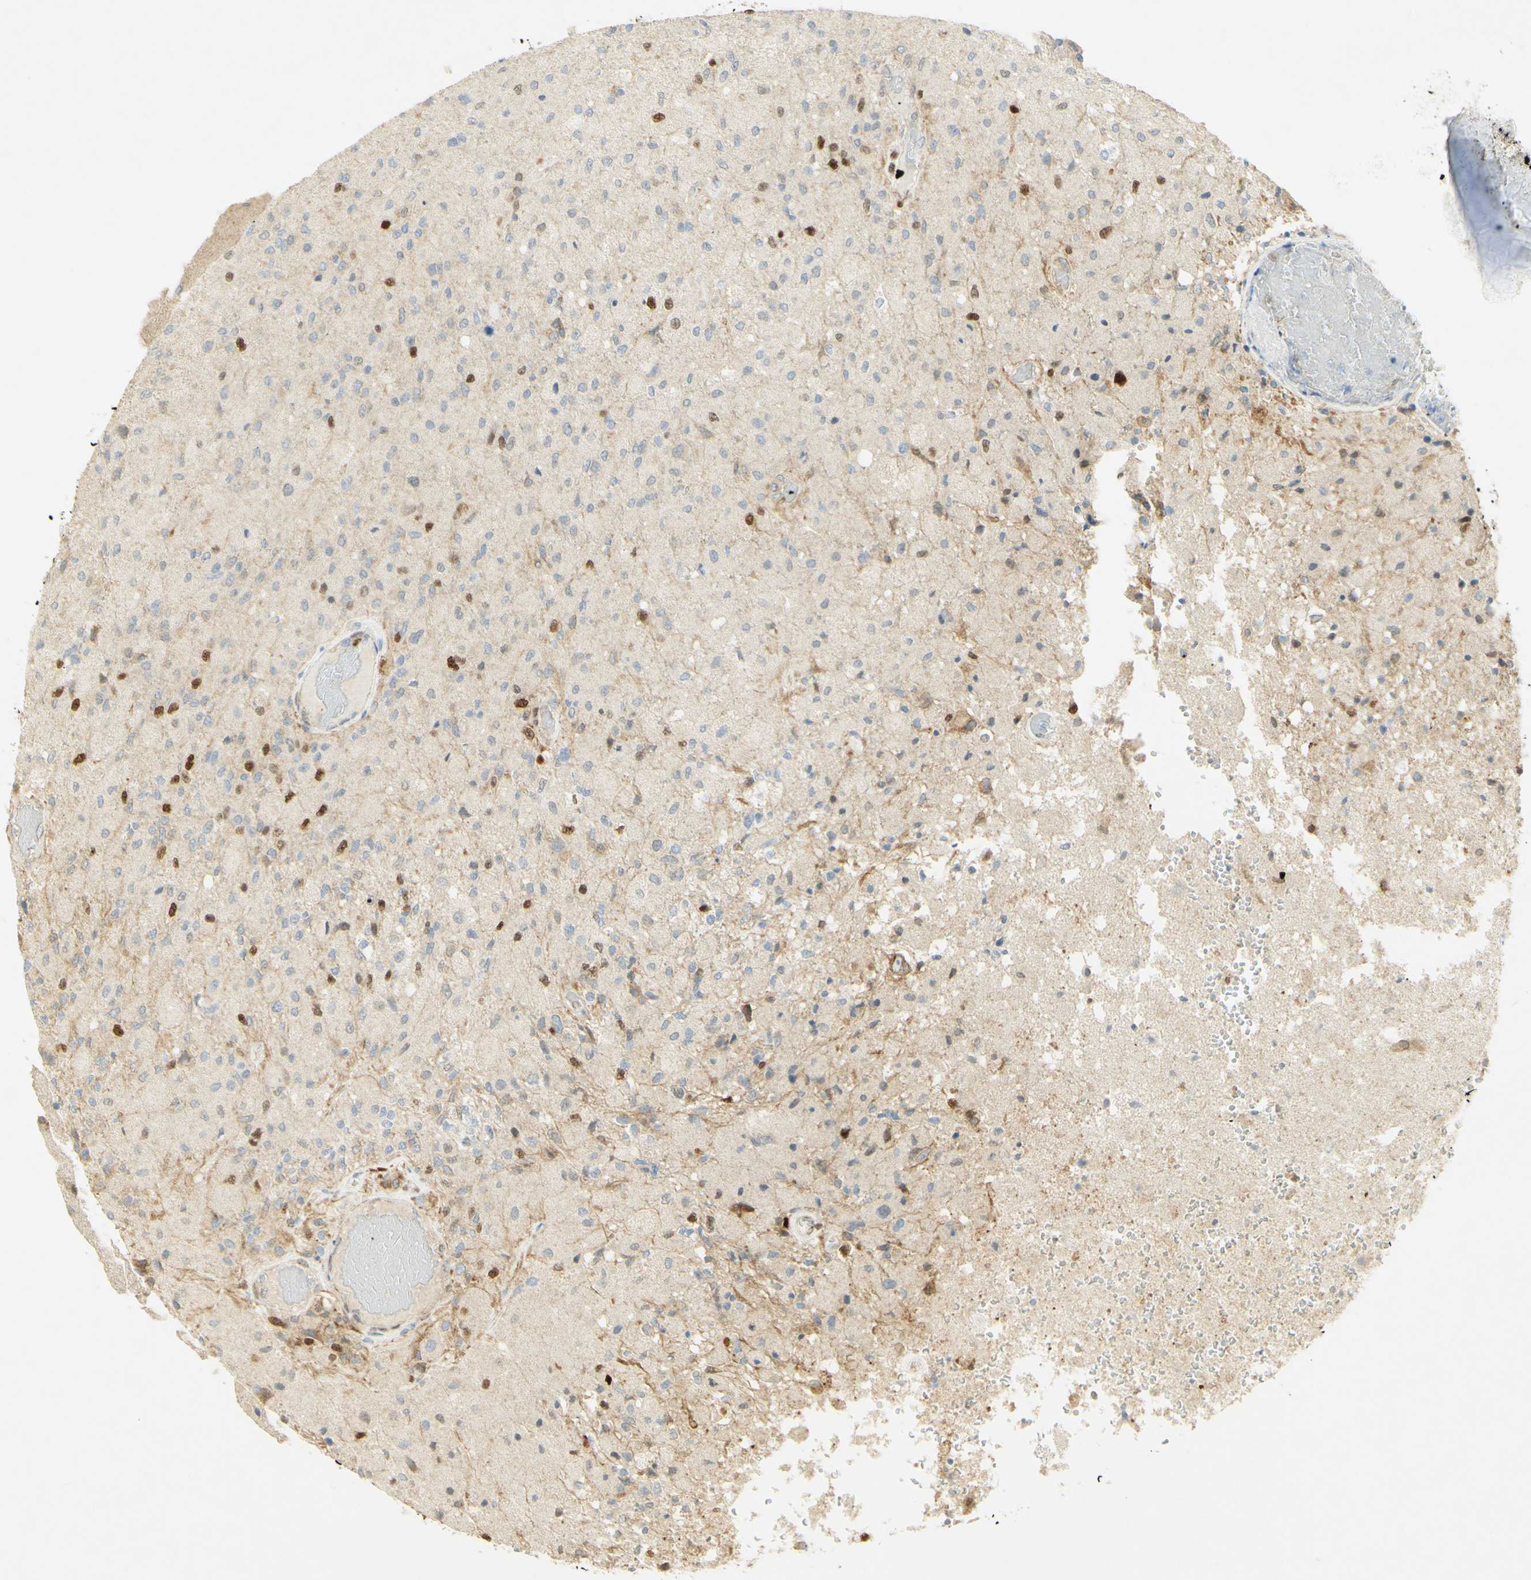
{"staining": {"intensity": "strong", "quantity": "<25%", "location": "nuclear"}, "tissue": "glioma", "cell_type": "Tumor cells", "image_type": "cancer", "snomed": [{"axis": "morphology", "description": "Normal tissue, NOS"}, {"axis": "morphology", "description": "Glioma, malignant, High grade"}, {"axis": "topography", "description": "Cerebral cortex"}], "caption": "About <25% of tumor cells in human malignant high-grade glioma exhibit strong nuclear protein positivity as visualized by brown immunohistochemical staining.", "gene": "E2F1", "patient": {"sex": "male", "age": 77}}